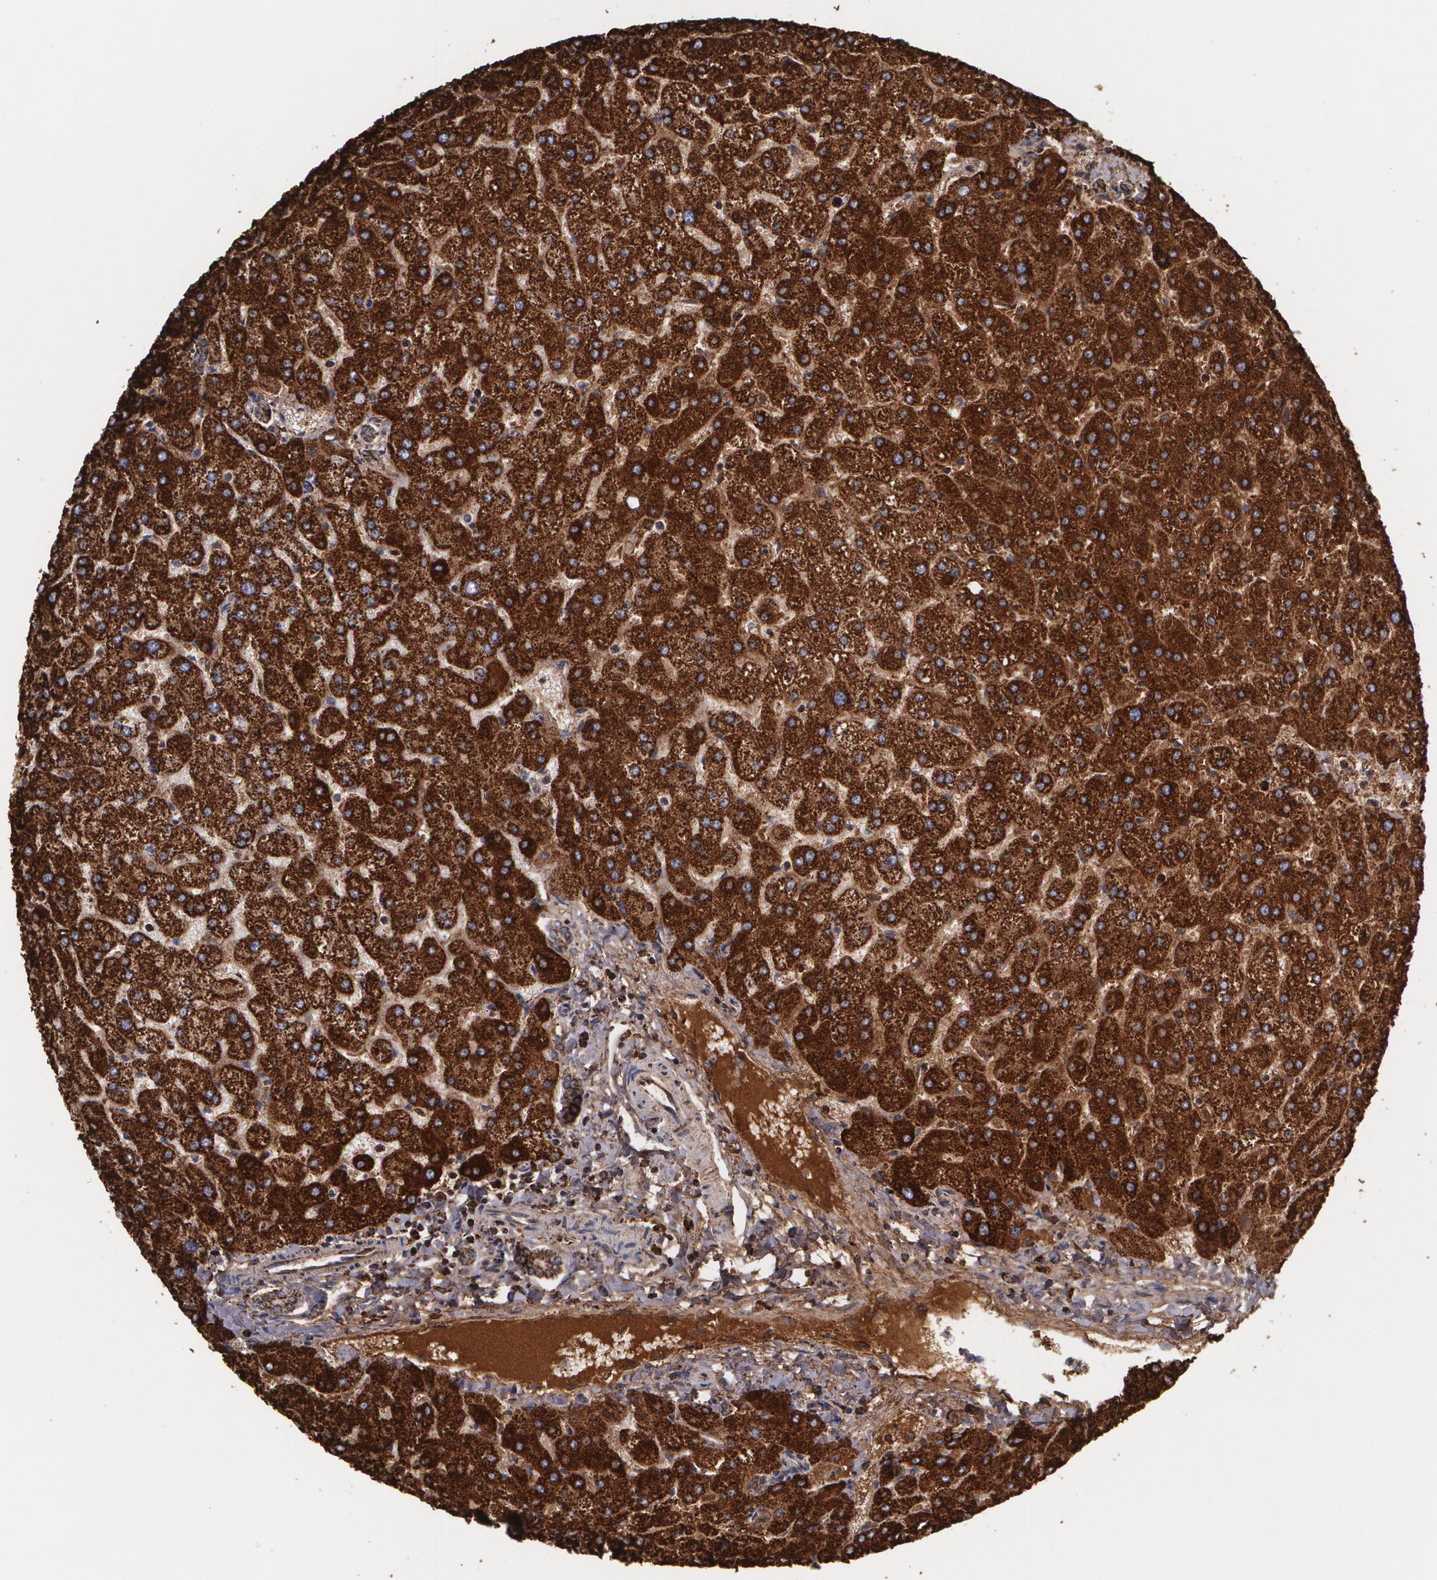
{"staining": {"intensity": "moderate", "quantity": ">75%", "location": "cytoplasmic/membranous"}, "tissue": "liver", "cell_type": "Cholangiocytes", "image_type": "normal", "snomed": [{"axis": "morphology", "description": "Normal tissue, NOS"}, {"axis": "topography", "description": "Liver"}], "caption": "This is a micrograph of immunohistochemistry (IHC) staining of unremarkable liver, which shows moderate positivity in the cytoplasmic/membranous of cholangiocytes.", "gene": "HSPD1", "patient": {"sex": "female", "age": 32}}